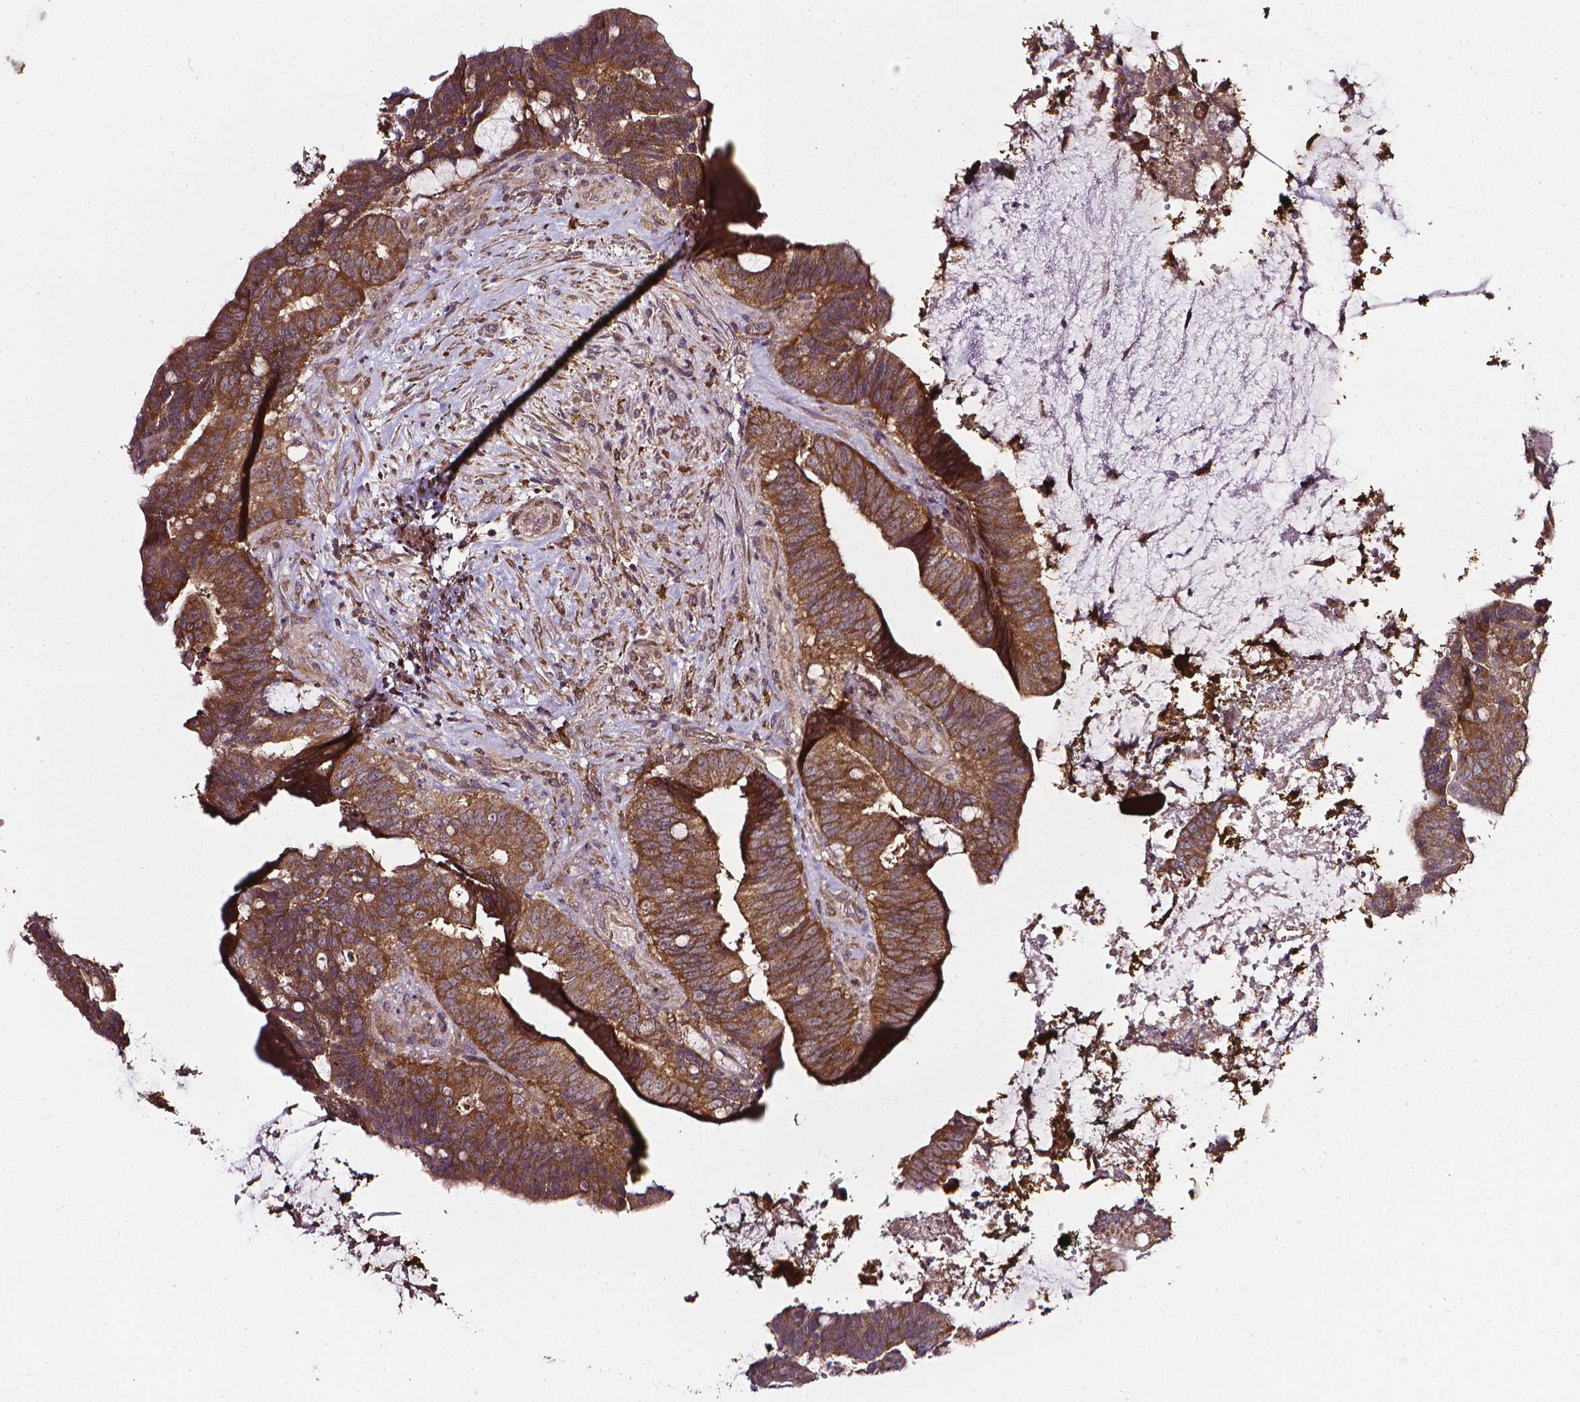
{"staining": {"intensity": "strong", "quantity": ">75%", "location": "cytoplasmic/membranous"}, "tissue": "colorectal cancer", "cell_type": "Tumor cells", "image_type": "cancer", "snomed": [{"axis": "morphology", "description": "Adenocarcinoma, NOS"}, {"axis": "topography", "description": "Colon"}], "caption": "Human colorectal cancer stained with a protein marker shows strong staining in tumor cells.", "gene": "PRAG1", "patient": {"sex": "female", "age": 43}}